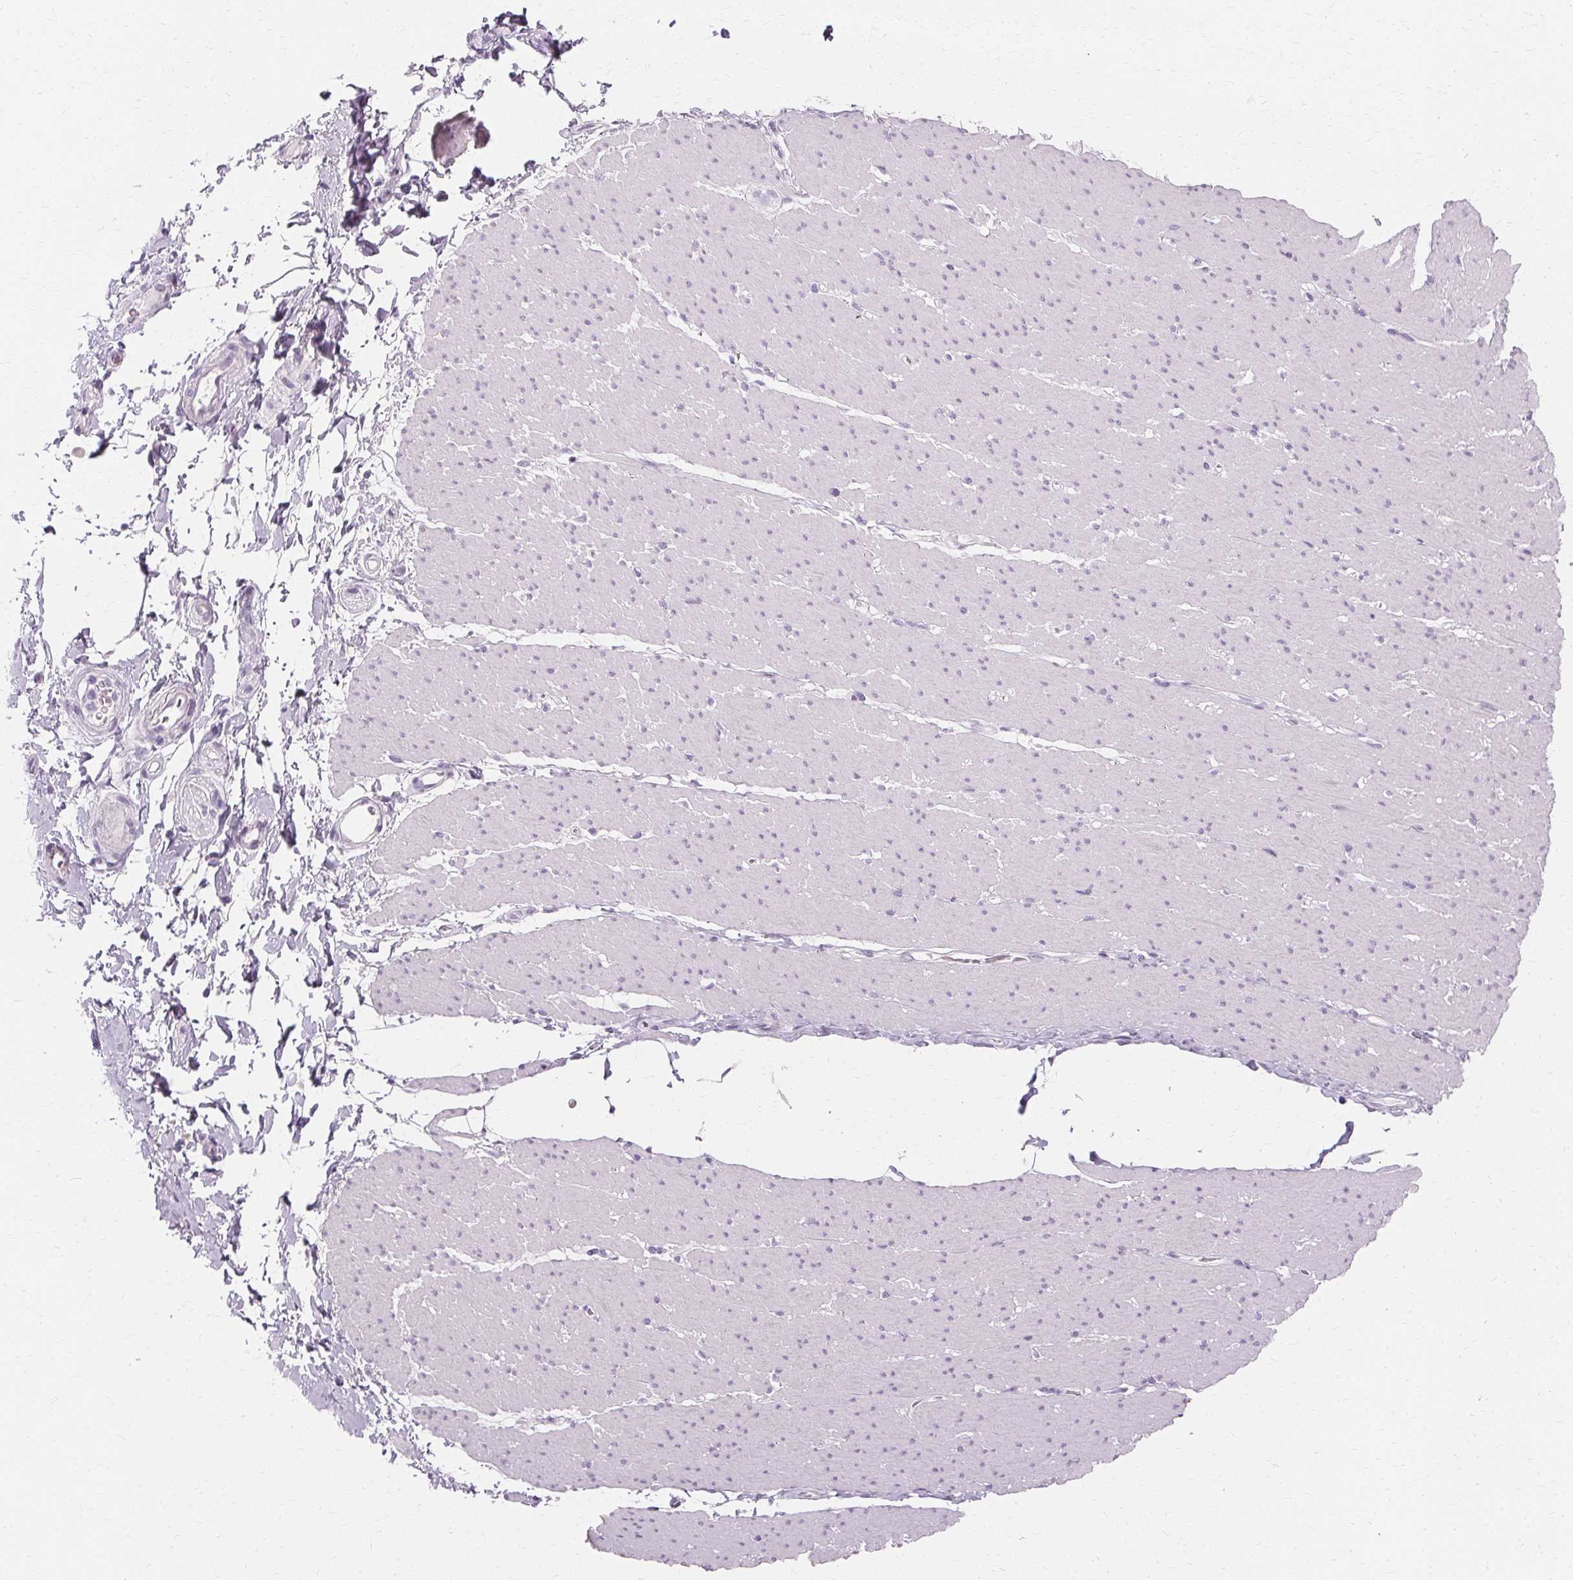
{"staining": {"intensity": "negative", "quantity": "none", "location": "none"}, "tissue": "smooth muscle", "cell_type": "Smooth muscle cells", "image_type": "normal", "snomed": [{"axis": "morphology", "description": "Normal tissue, NOS"}, {"axis": "topography", "description": "Smooth muscle"}, {"axis": "topography", "description": "Rectum"}], "caption": "A high-resolution micrograph shows immunohistochemistry staining of benign smooth muscle, which reveals no significant positivity in smooth muscle cells. (Brightfield microscopy of DAB (3,3'-diaminobenzidine) immunohistochemistry at high magnification).", "gene": "KRT6A", "patient": {"sex": "male", "age": 53}}